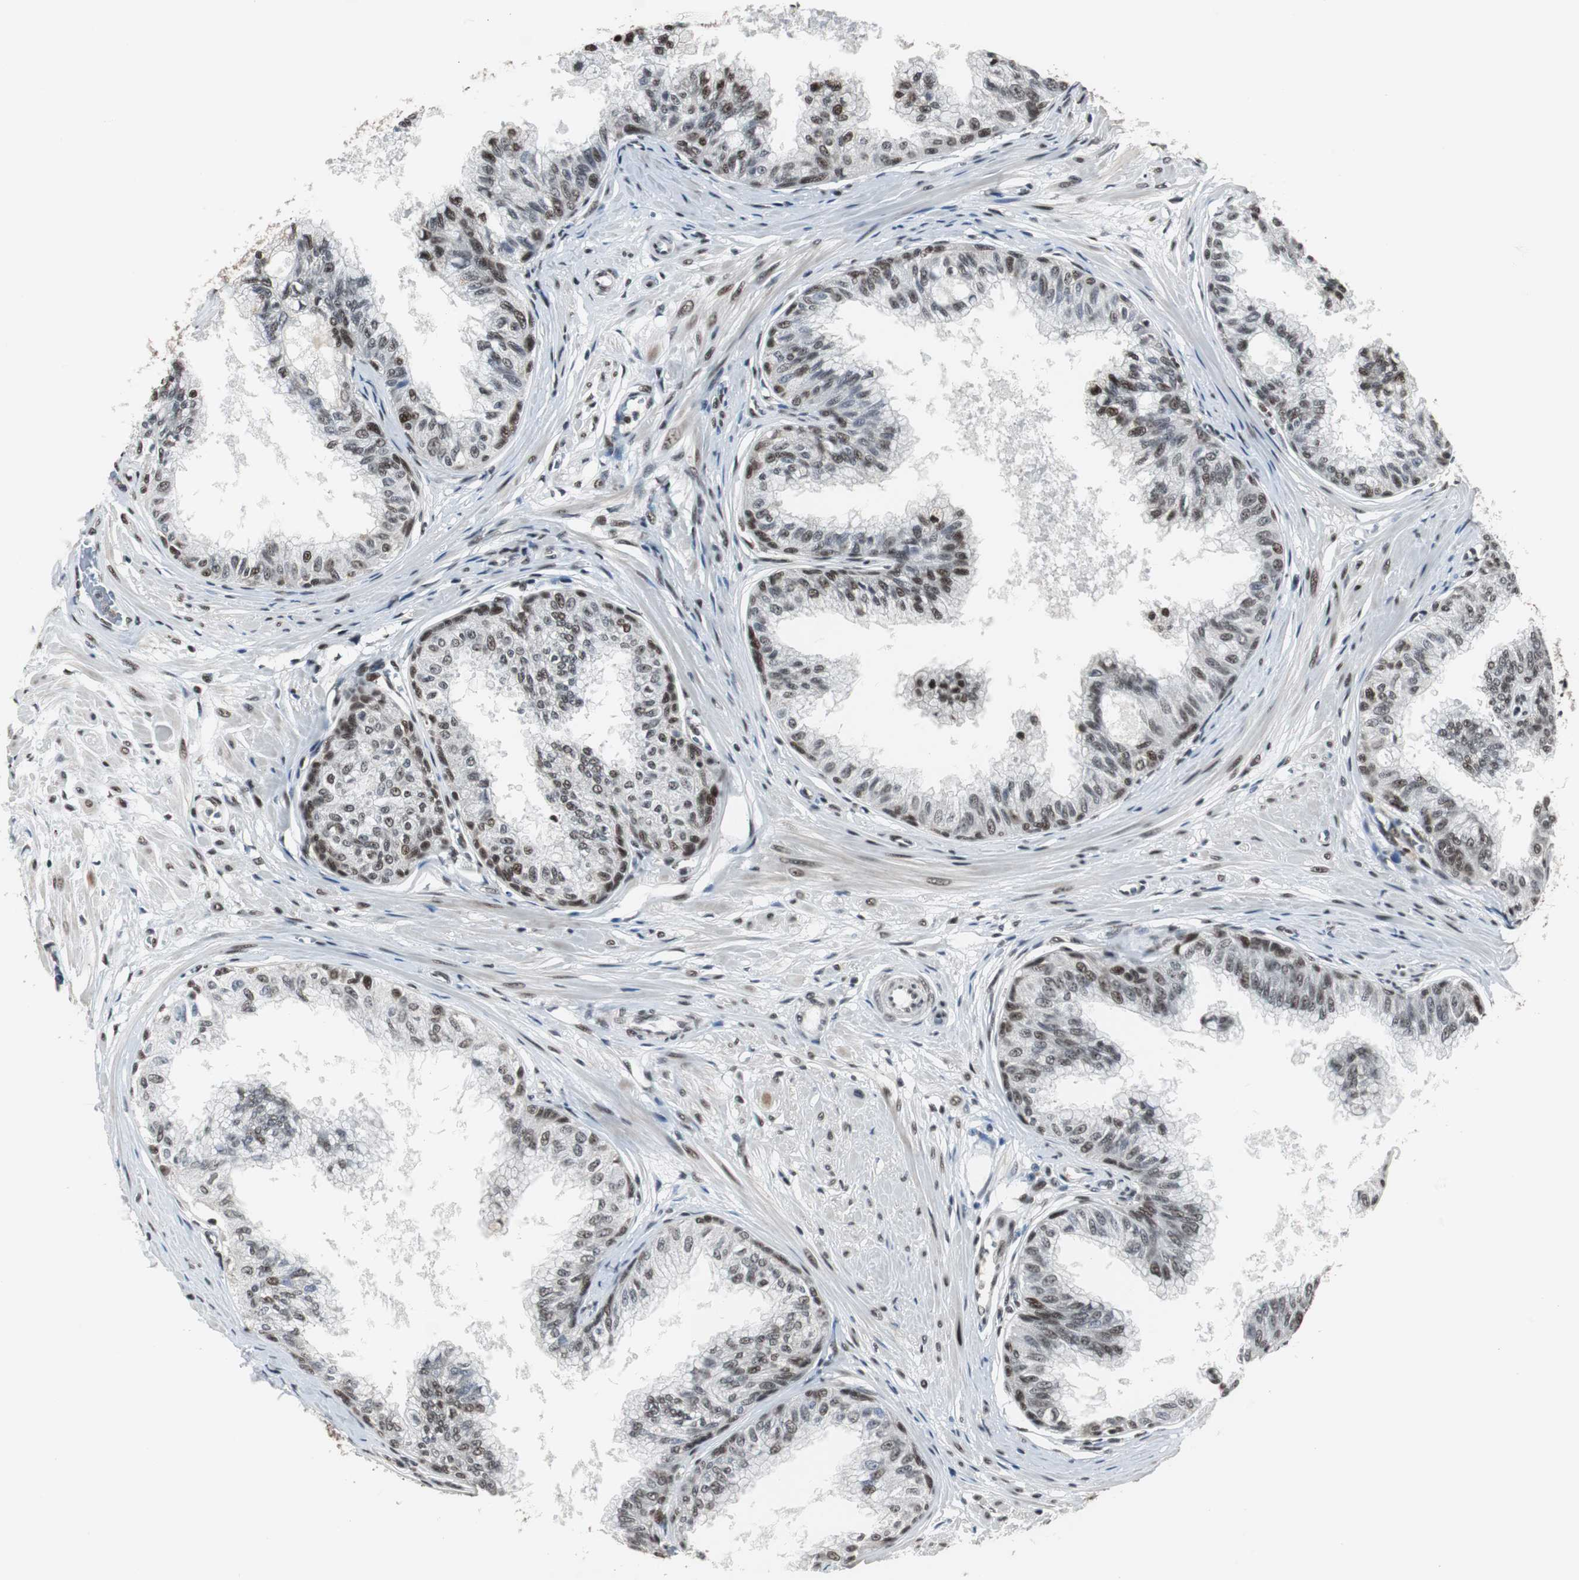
{"staining": {"intensity": "moderate", "quantity": ">75%", "location": "nuclear"}, "tissue": "prostate", "cell_type": "Glandular cells", "image_type": "normal", "snomed": [{"axis": "morphology", "description": "Normal tissue, NOS"}, {"axis": "topography", "description": "Prostate"}, {"axis": "topography", "description": "Seminal veicle"}], "caption": "Approximately >75% of glandular cells in unremarkable prostate display moderate nuclear protein staining as visualized by brown immunohistochemical staining.", "gene": "CDK9", "patient": {"sex": "male", "age": 60}}